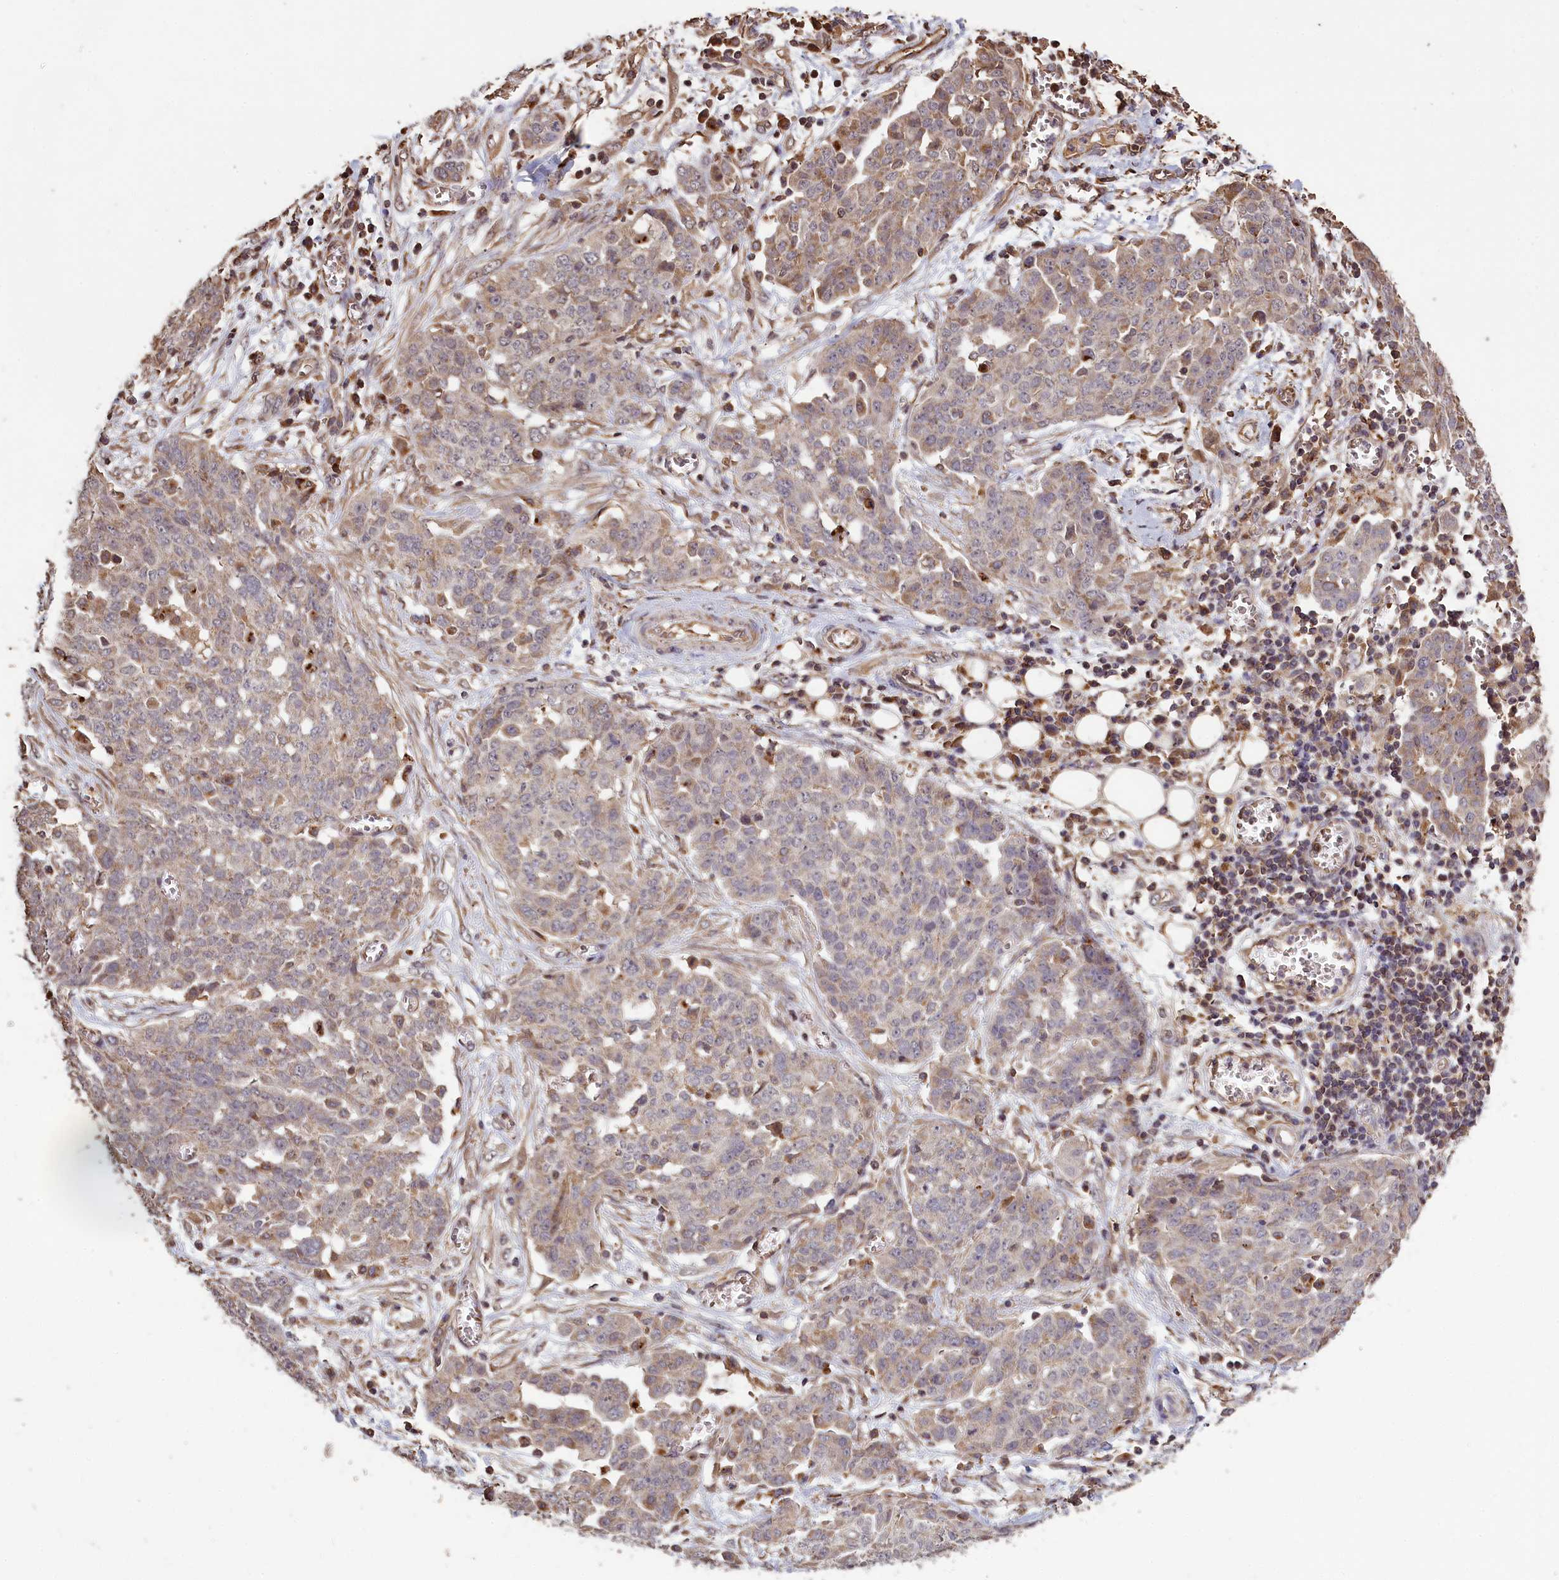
{"staining": {"intensity": "weak", "quantity": "25%-75%", "location": "cytoplasmic/membranous"}, "tissue": "ovarian cancer", "cell_type": "Tumor cells", "image_type": "cancer", "snomed": [{"axis": "morphology", "description": "Cystadenocarcinoma, serous, NOS"}, {"axis": "topography", "description": "Soft tissue"}, {"axis": "topography", "description": "Ovary"}], "caption": "Human ovarian cancer stained for a protein (brown) demonstrates weak cytoplasmic/membranous positive positivity in about 25%-75% of tumor cells.", "gene": "CLRN2", "patient": {"sex": "female", "age": 57}}